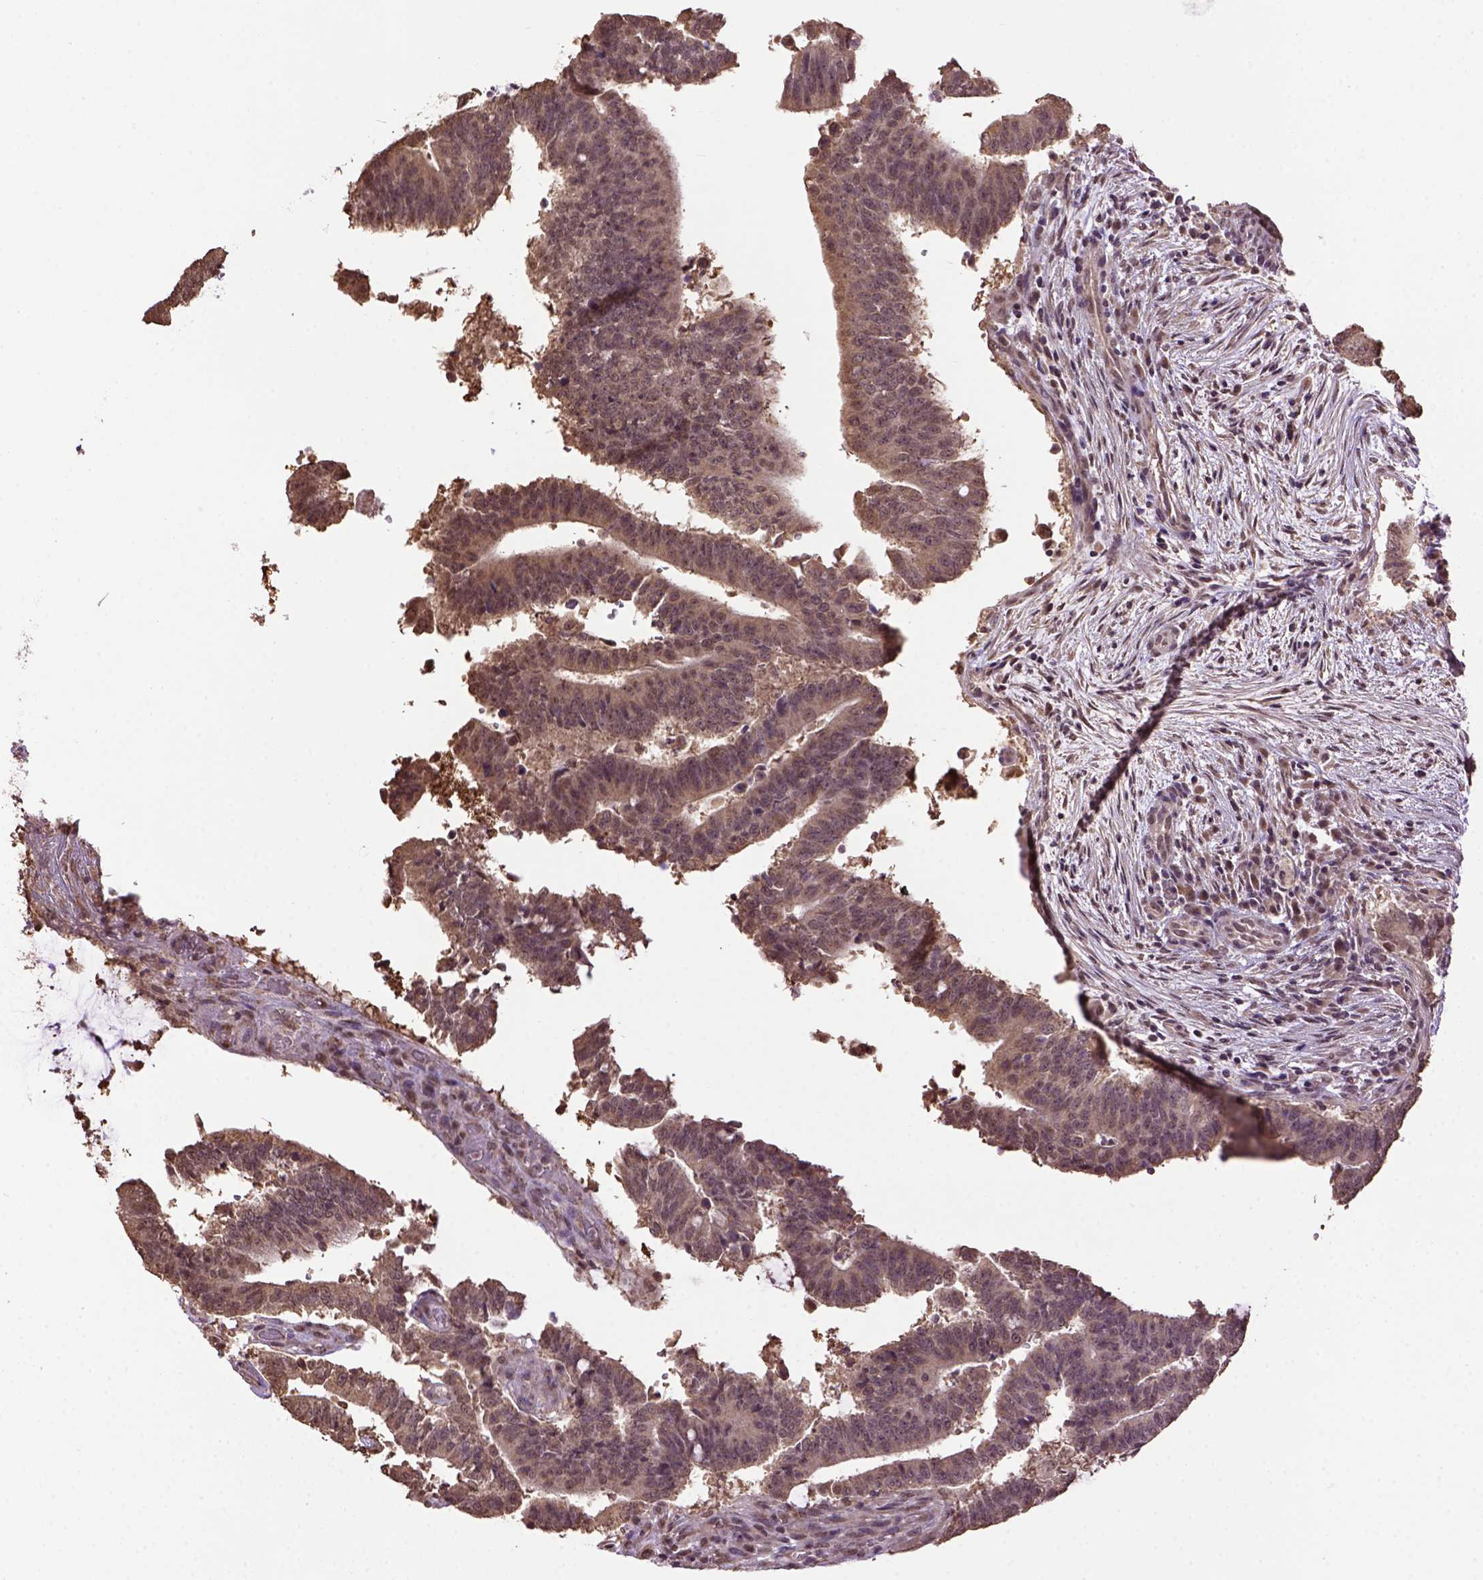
{"staining": {"intensity": "weak", "quantity": ">75%", "location": "cytoplasmic/membranous"}, "tissue": "colorectal cancer", "cell_type": "Tumor cells", "image_type": "cancer", "snomed": [{"axis": "morphology", "description": "Adenocarcinoma, NOS"}, {"axis": "topography", "description": "Colon"}], "caption": "Tumor cells reveal low levels of weak cytoplasmic/membranous positivity in approximately >75% of cells in colorectal cancer (adenocarcinoma).", "gene": "WDR17", "patient": {"sex": "female", "age": 43}}